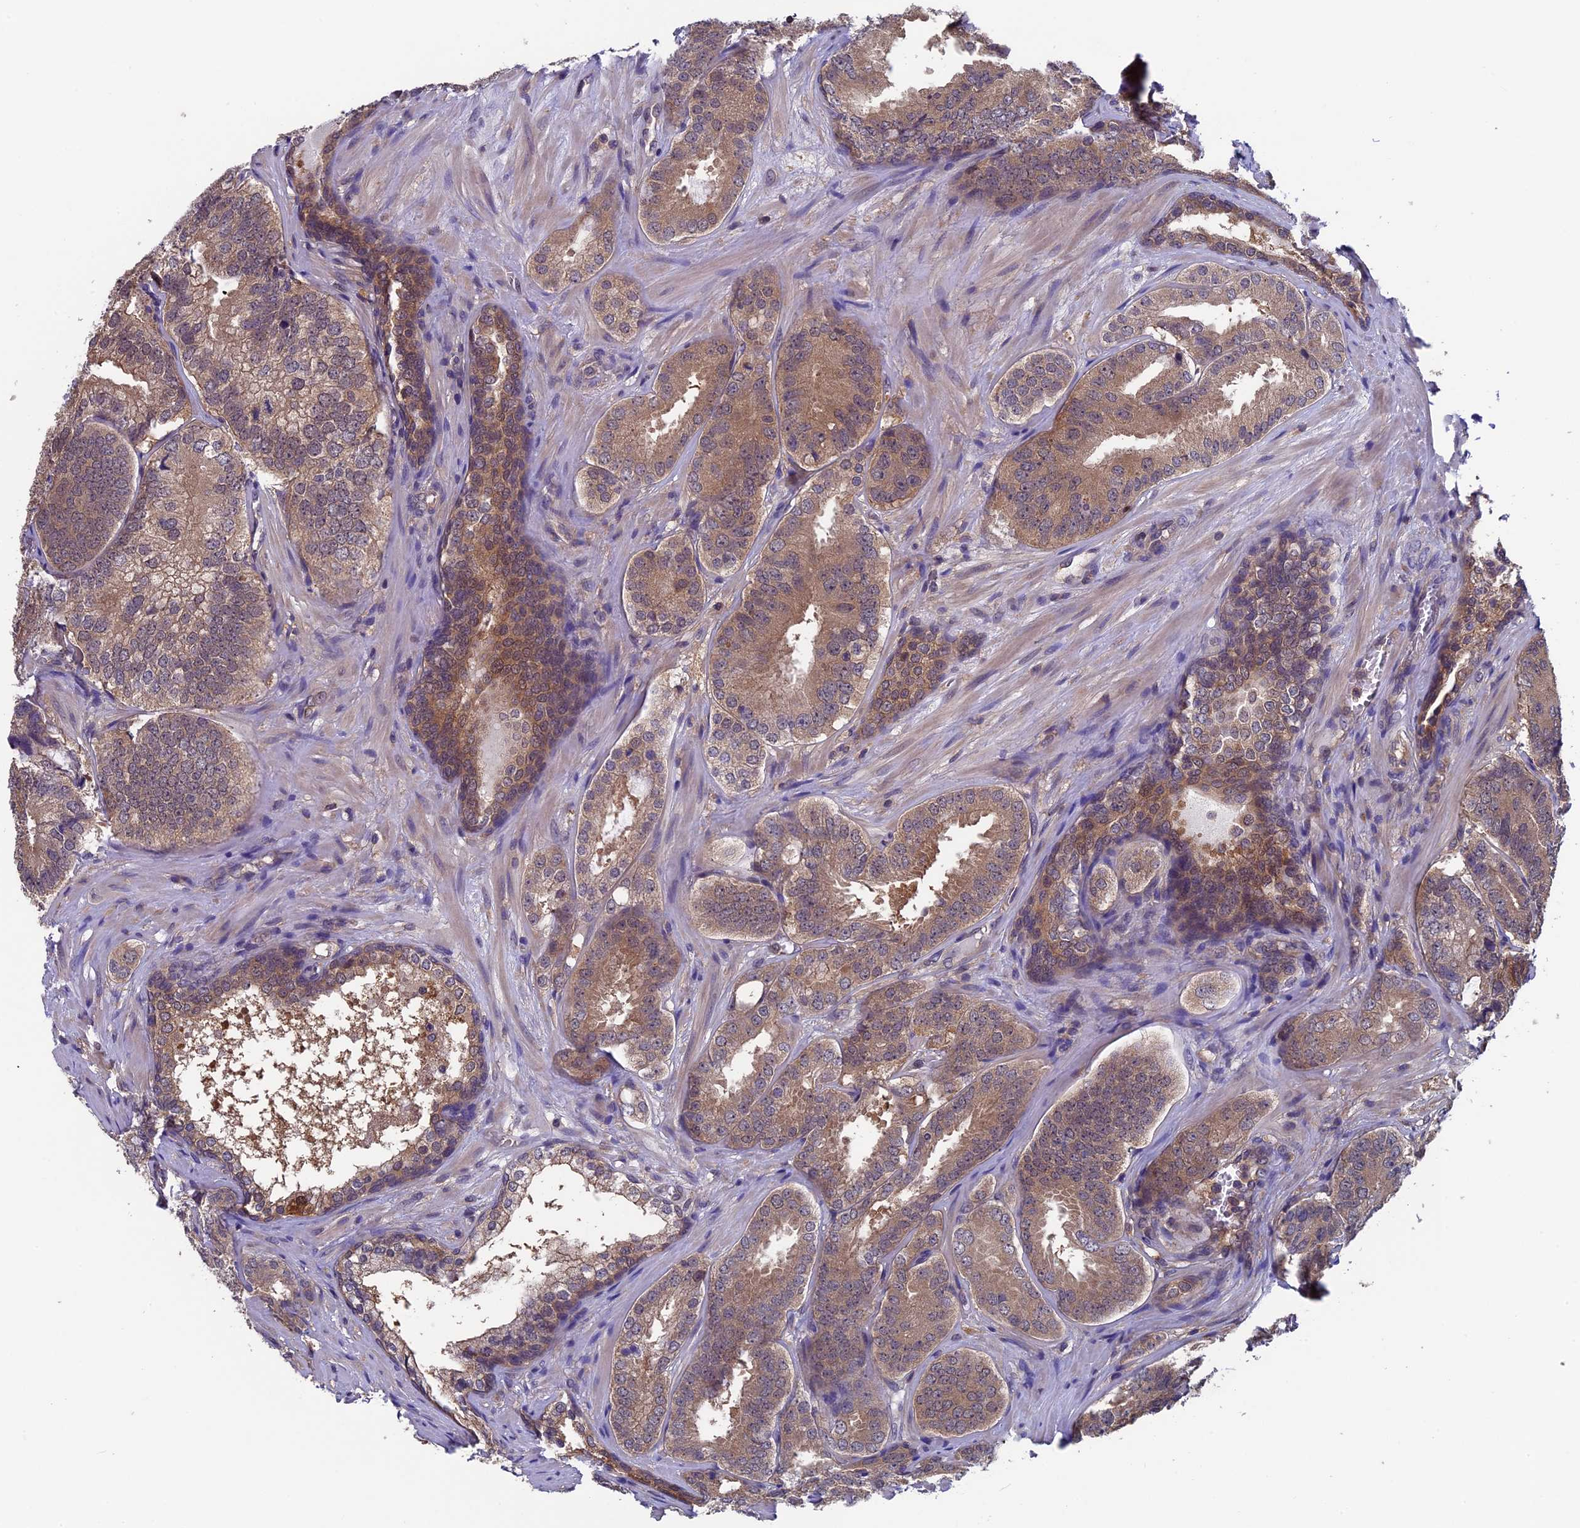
{"staining": {"intensity": "moderate", "quantity": ">75%", "location": "cytoplasmic/membranous"}, "tissue": "prostate cancer", "cell_type": "Tumor cells", "image_type": "cancer", "snomed": [{"axis": "morphology", "description": "Adenocarcinoma, High grade"}, {"axis": "topography", "description": "Prostate"}], "caption": "Human prostate cancer (high-grade adenocarcinoma) stained with a brown dye shows moderate cytoplasmic/membranous positive expression in approximately >75% of tumor cells.", "gene": "LCMT1", "patient": {"sex": "male", "age": 63}}